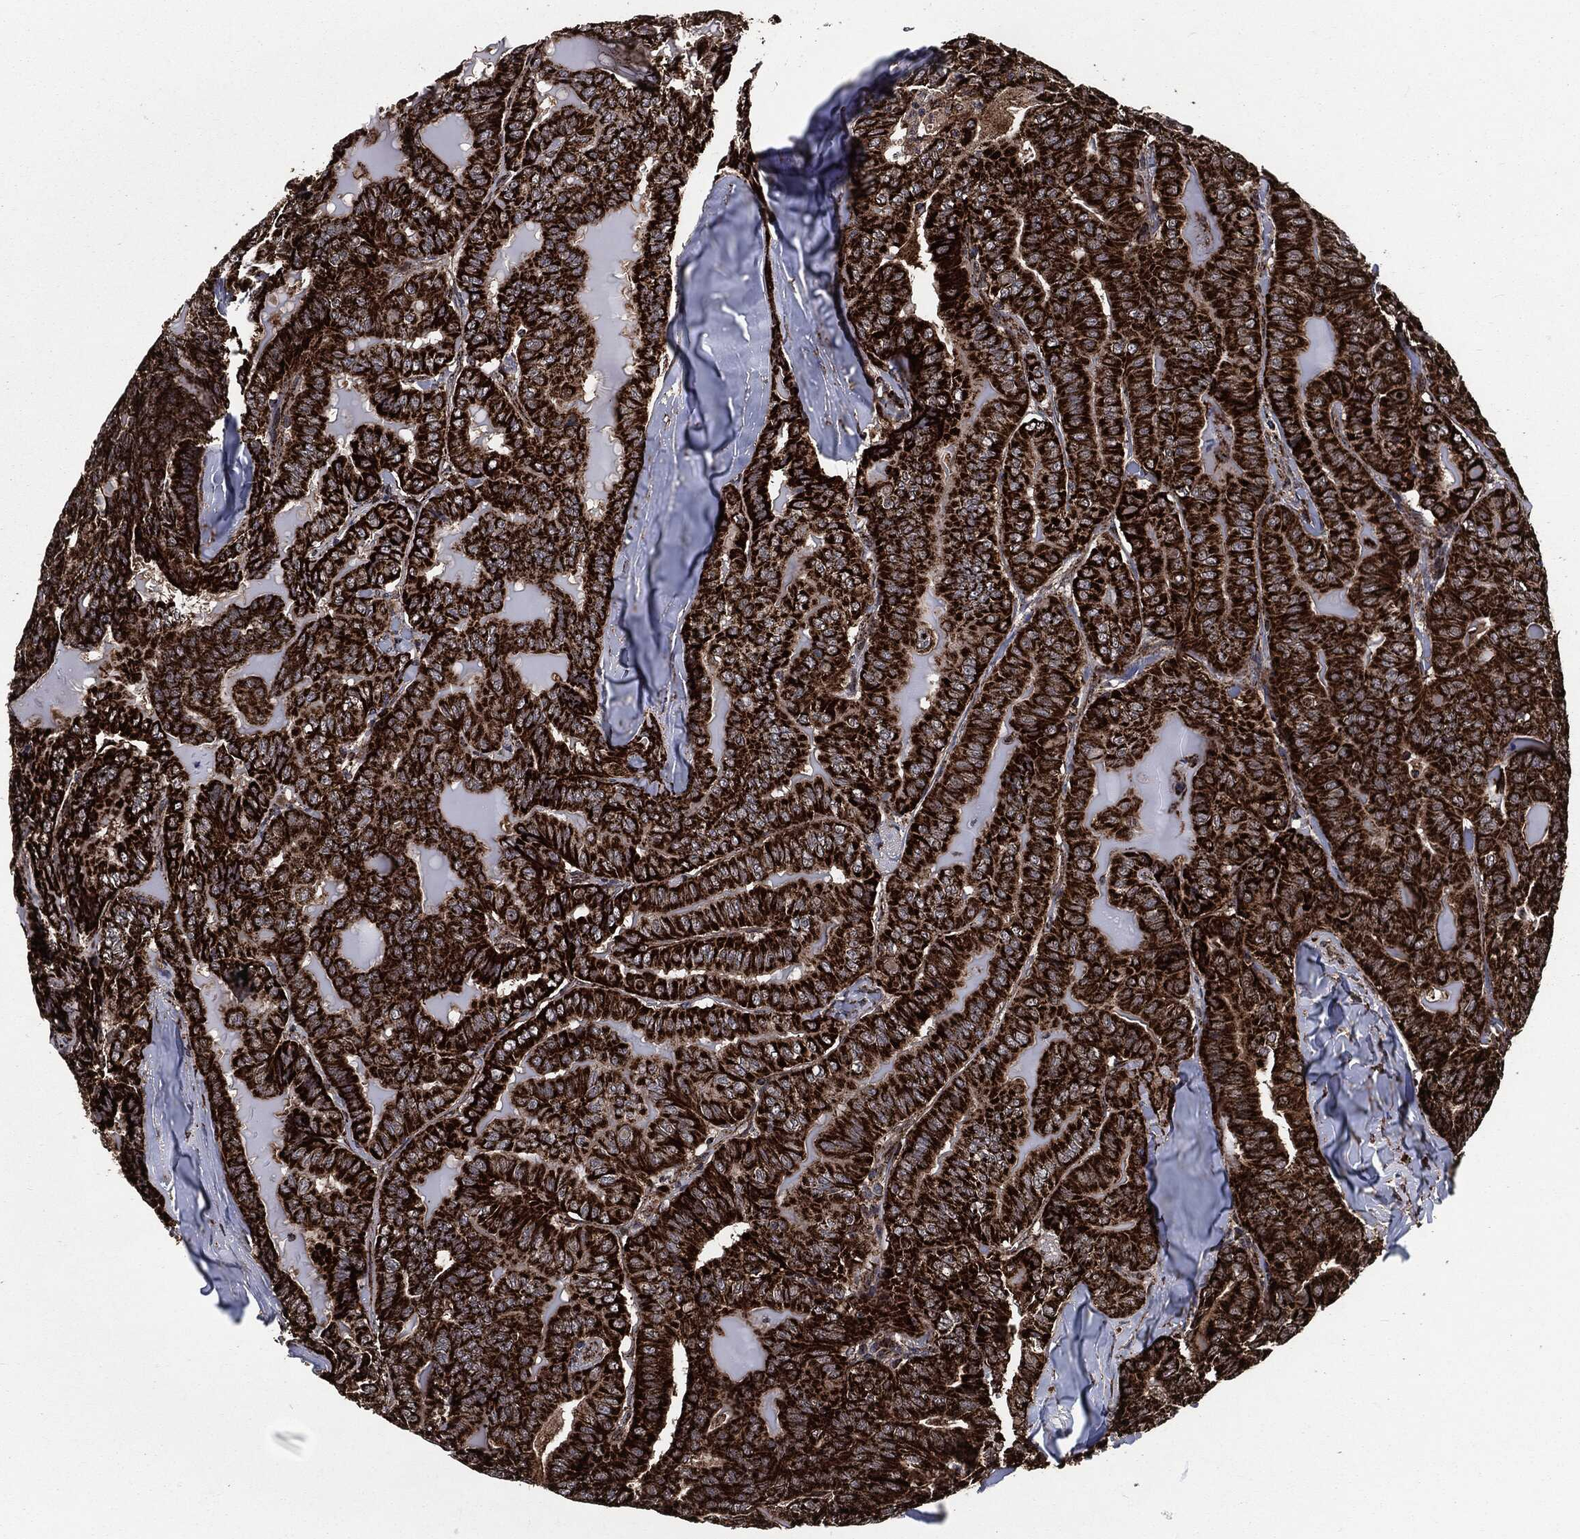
{"staining": {"intensity": "strong", "quantity": ">75%", "location": "cytoplasmic/membranous"}, "tissue": "thyroid cancer", "cell_type": "Tumor cells", "image_type": "cancer", "snomed": [{"axis": "morphology", "description": "Papillary adenocarcinoma, NOS"}, {"axis": "topography", "description": "Thyroid gland"}], "caption": "IHC (DAB) staining of thyroid papillary adenocarcinoma displays strong cytoplasmic/membranous protein expression in about >75% of tumor cells. (Brightfield microscopy of DAB IHC at high magnification).", "gene": "FH", "patient": {"sex": "female", "age": 68}}